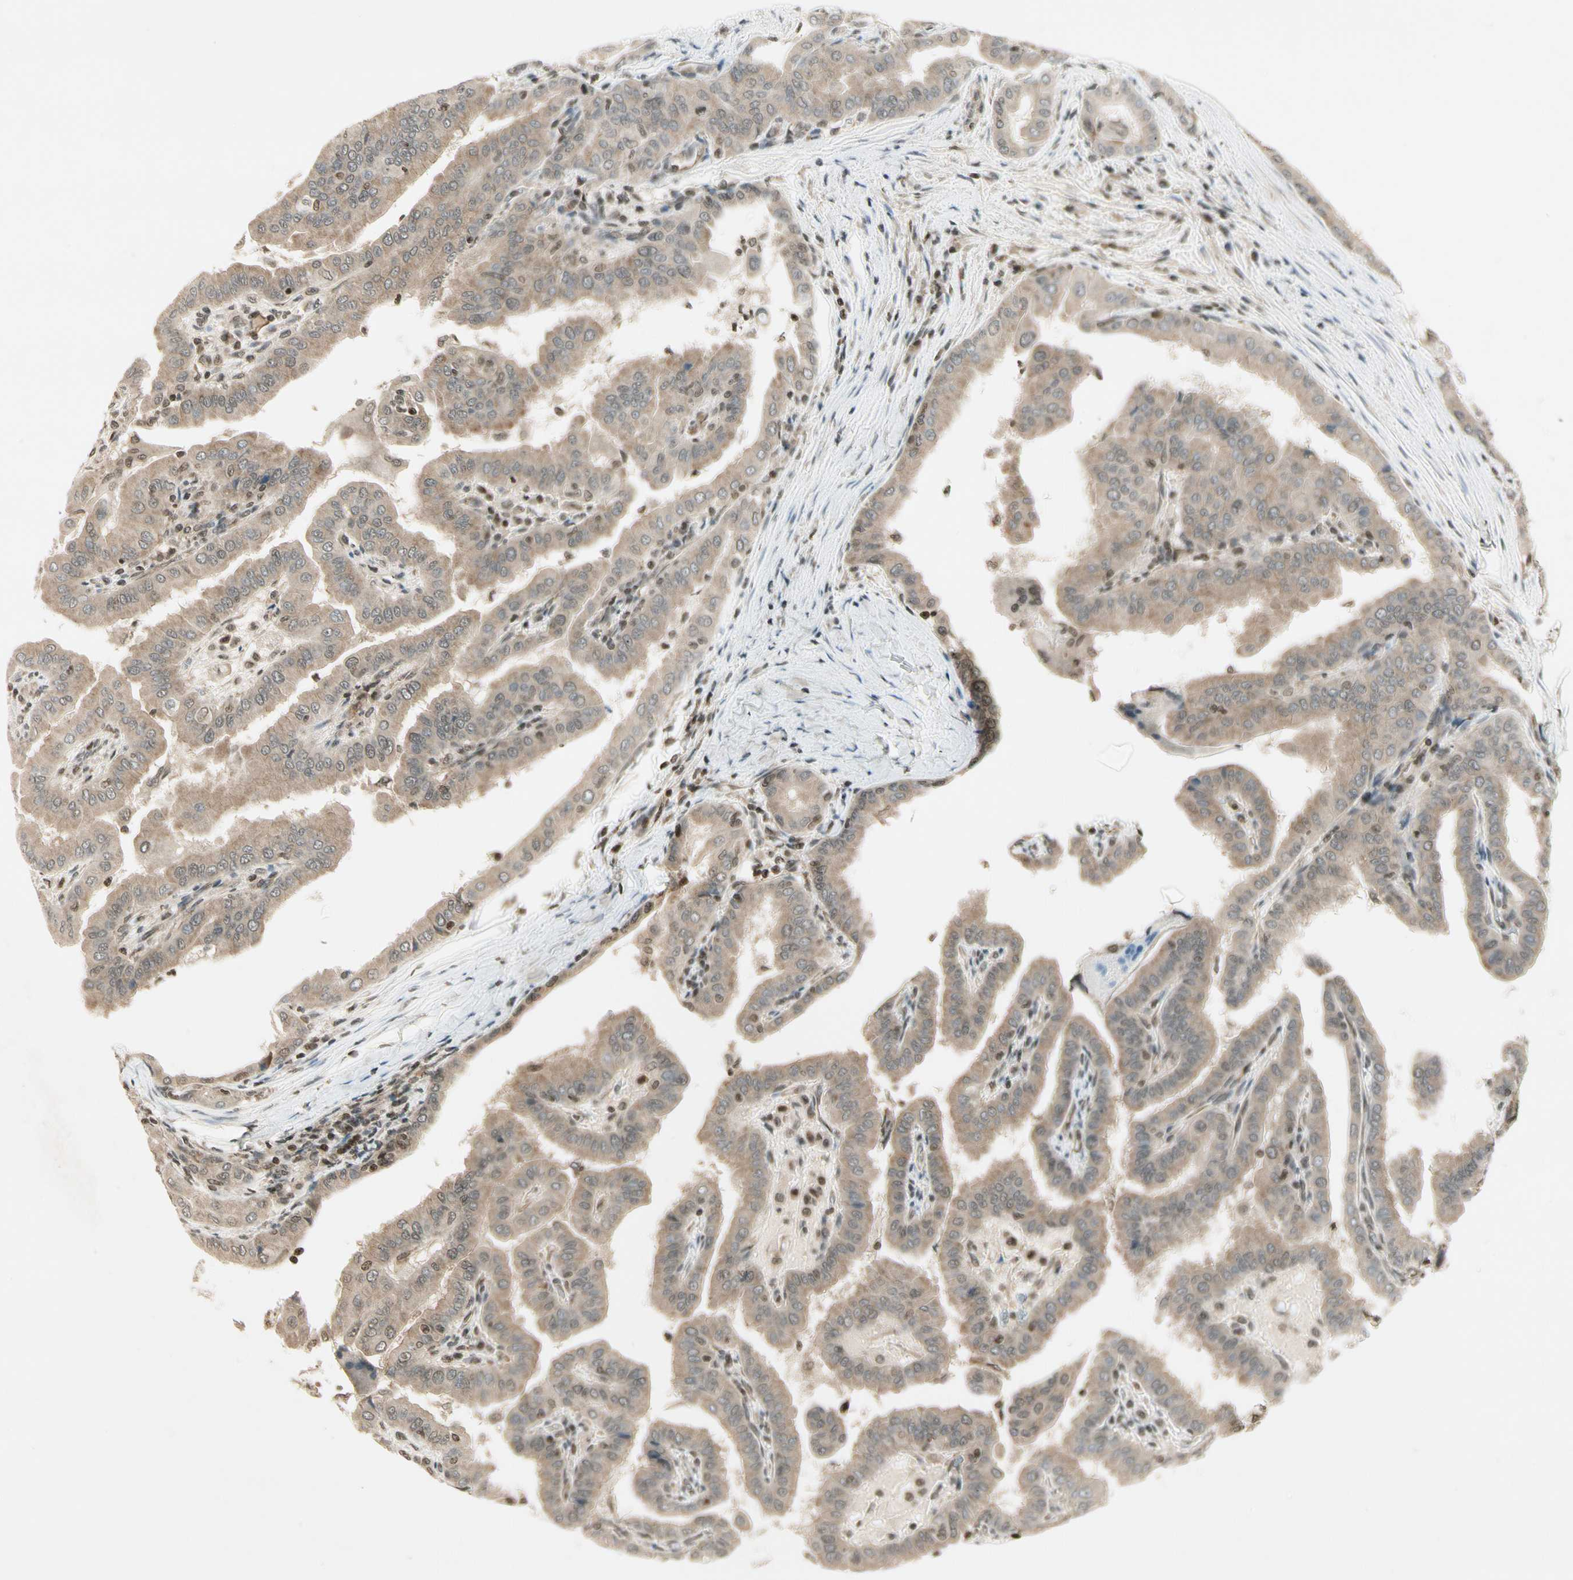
{"staining": {"intensity": "weak", "quantity": ">75%", "location": "cytoplasmic/membranous"}, "tissue": "thyroid cancer", "cell_type": "Tumor cells", "image_type": "cancer", "snomed": [{"axis": "morphology", "description": "Papillary adenocarcinoma, NOS"}, {"axis": "topography", "description": "Thyroid gland"}], "caption": "Immunohistochemical staining of thyroid cancer reveals low levels of weak cytoplasmic/membranous expression in approximately >75% of tumor cells.", "gene": "SMN2", "patient": {"sex": "male", "age": 33}}